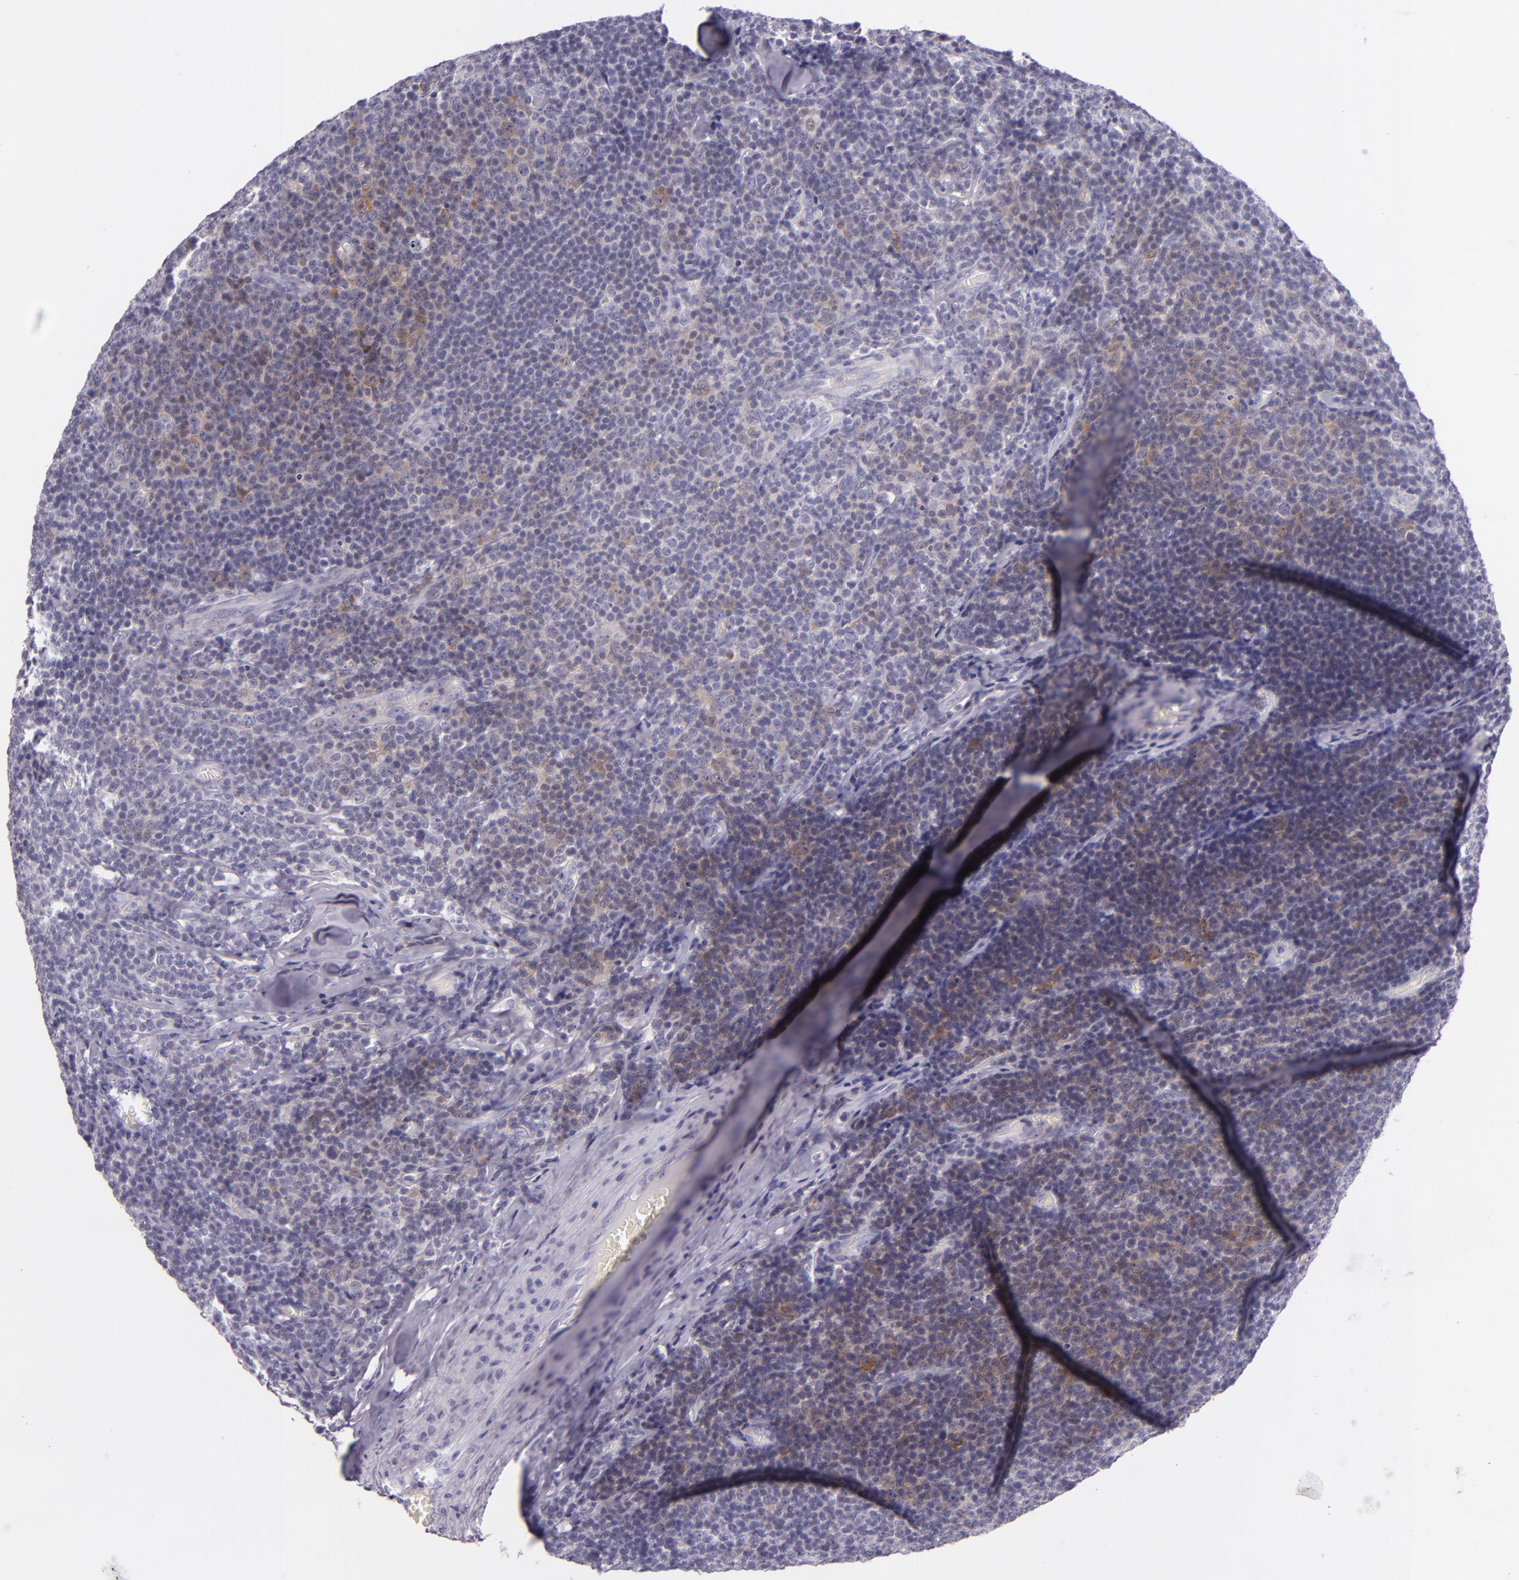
{"staining": {"intensity": "weak", "quantity": "25%-75%", "location": "cytoplasmic/membranous"}, "tissue": "lymphoma", "cell_type": "Tumor cells", "image_type": "cancer", "snomed": [{"axis": "morphology", "description": "Malignant lymphoma, non-Hodgkin's type, Low grade"}, {"axis": "topography", "description": "Lymph node"}], "caption": "Protein expression analysis of human lymphoma reveals weak cytoplasmic/membranous staining in approximately 25%-75% of tumor cells.", "gene": "HSP90AA1", "patient": {"sex": "male", "age": 74}}